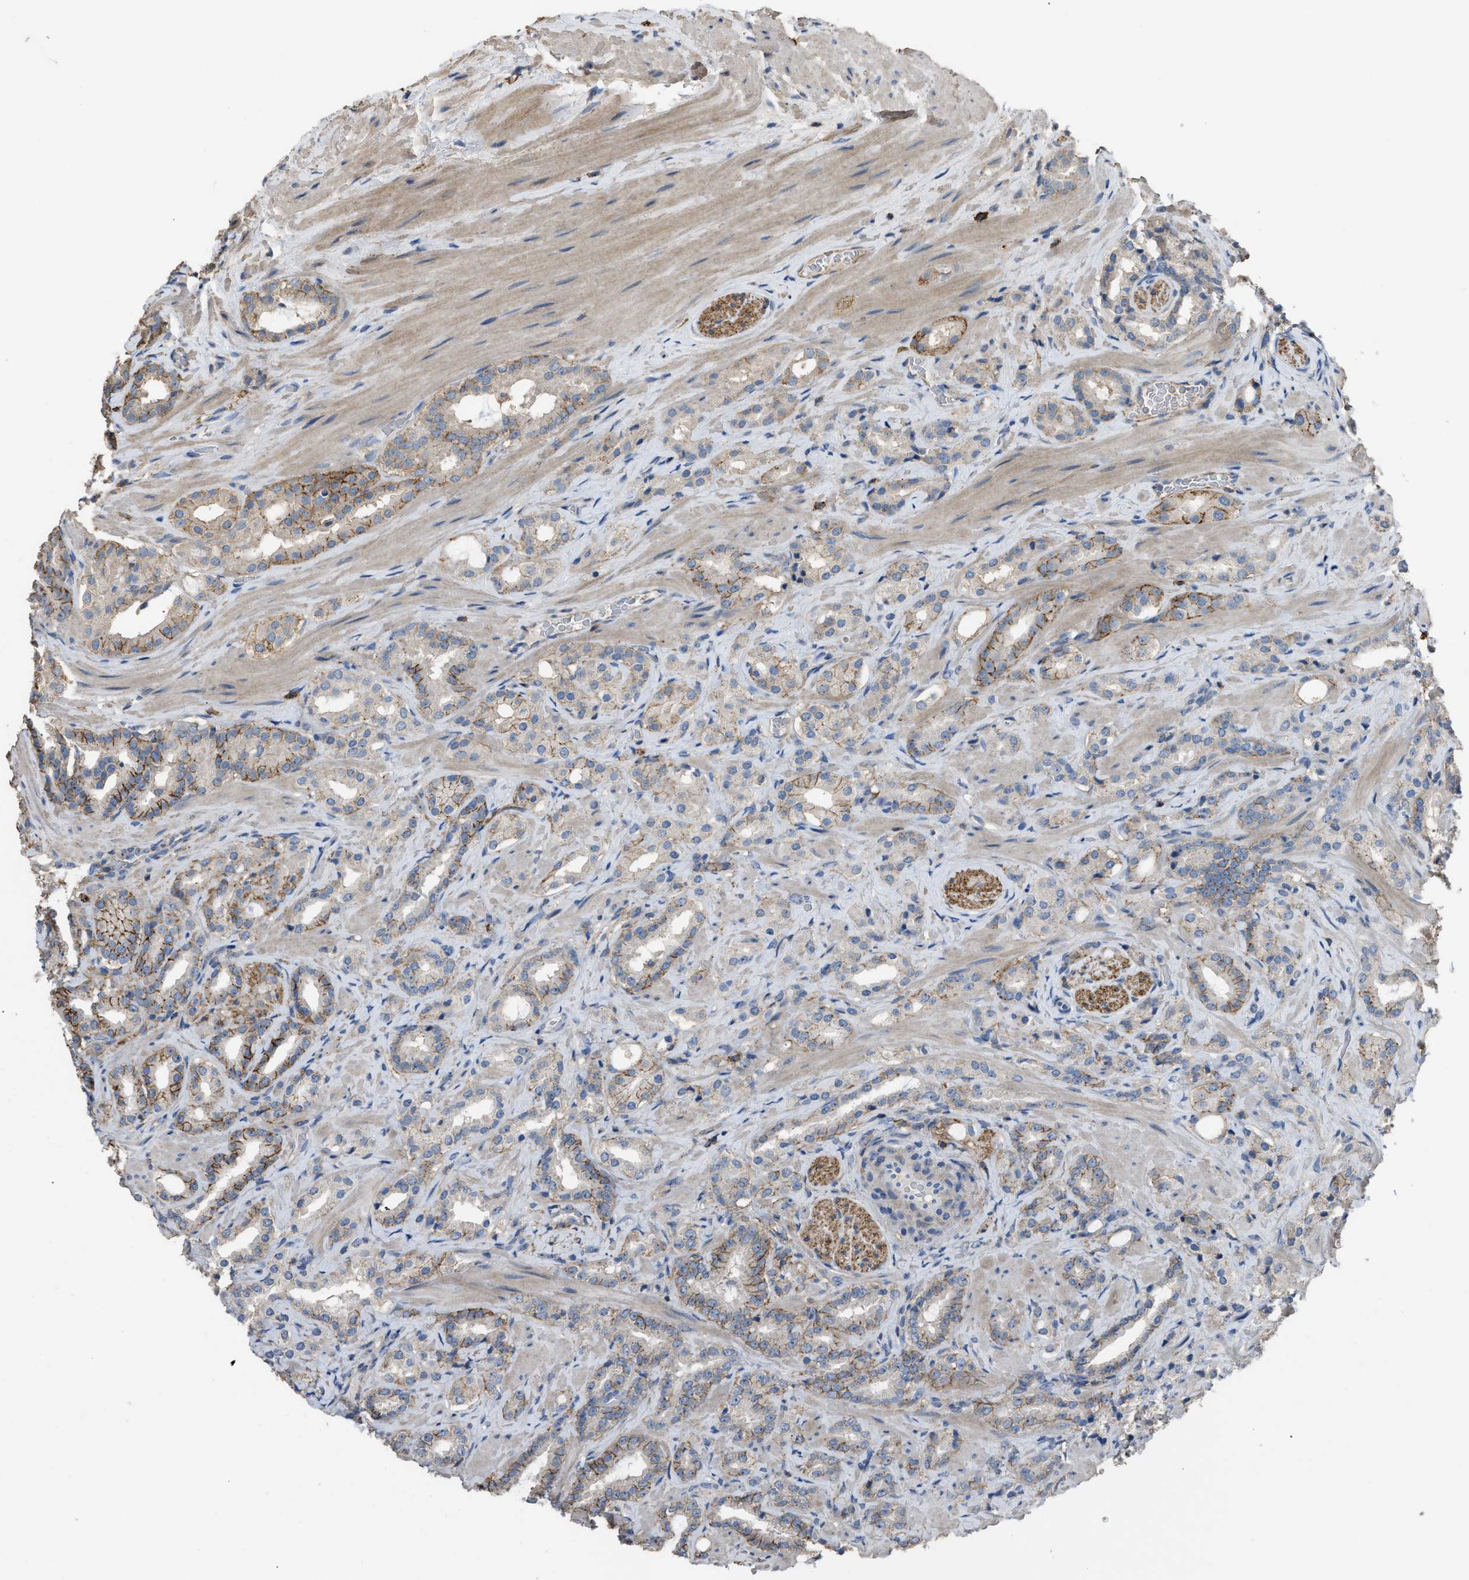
{"staining": {"intensity": "moderate", "quantity": "25%-75%", "location": "cytoplasmic/membranous"}, "tissue": "prostate cancer", "cell_type": "Tumor cells", "image_type": "cancer", "snomed": [{"axis": "morphology", "description": "Adenocarcinoma, High grade"}, {"axis": "topography", "description": "Prostate"}], "caption": "High-grade adenocarcinoma (prostate) stained with DAB (3,3'-diaminobenzidine) immunohistochemistry (IHC) demonstrates medium levels of moderate cytoplasmic/membranous expression in about 25%-75% of tumor cells.", "gene": "OR51E1", "patient": {"sex": "male", "age": 64}}